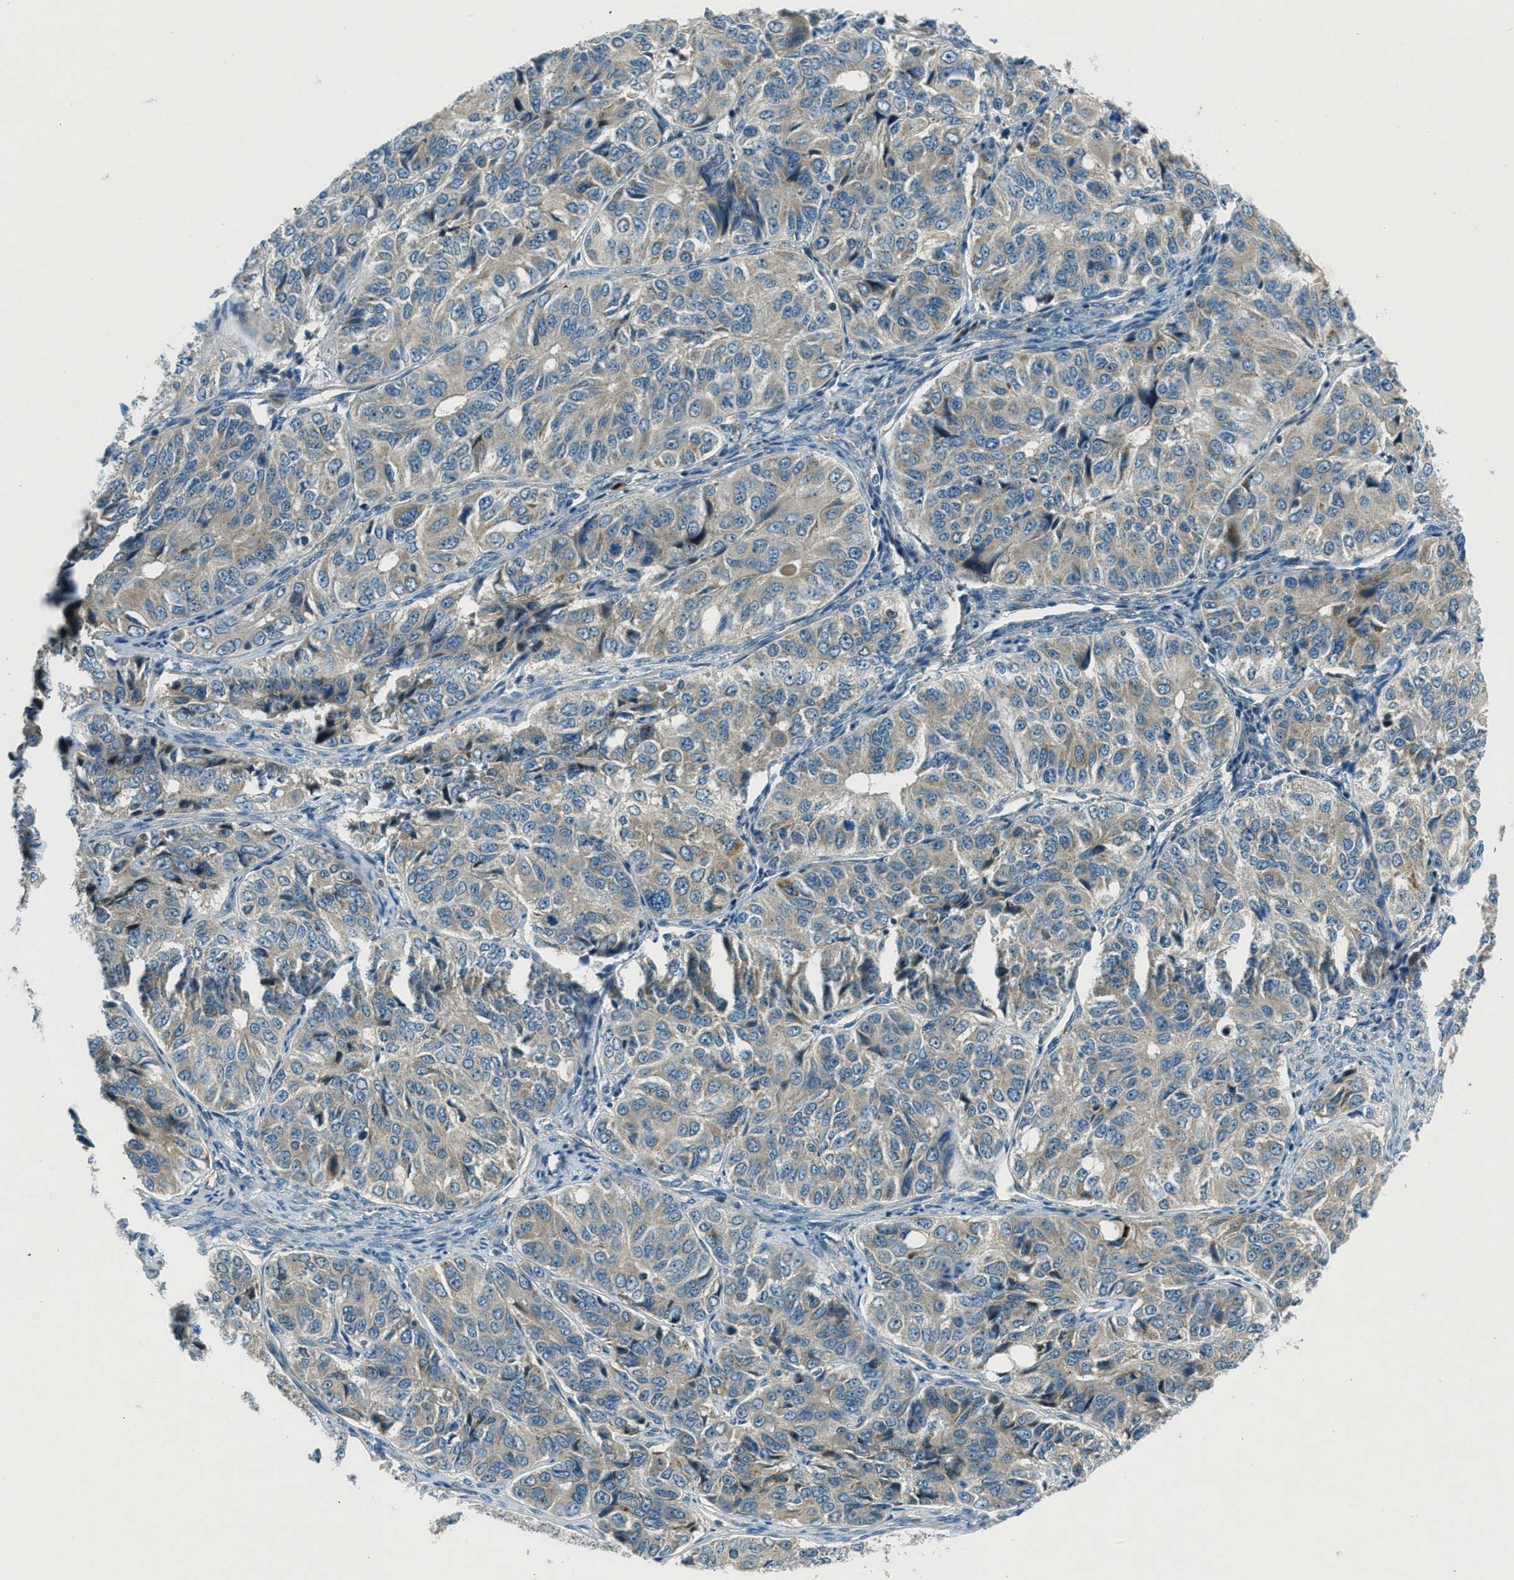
{"staining": {"intensity": "weak", "quantity": "<25%", "location": "cytoplasmic/membranous"}, "tissue": "ovarian cancer", "cell_type": "Tumor cells", "image_type": "cancer", "snomed": [{"axis": "morphology", "description": "Carcinoma, endometroid"}, {"axis": "topography", "description": "Ovary"}], "caption": "DAB (3,3'-diaminobenzidine) immunohistochemical staining of human ovarian cancer (endometroid carcinoma) exhibits no significant staining in tumor cells.", "gene": "FAR1", "patient": {"sex": "female", "age": 51}}